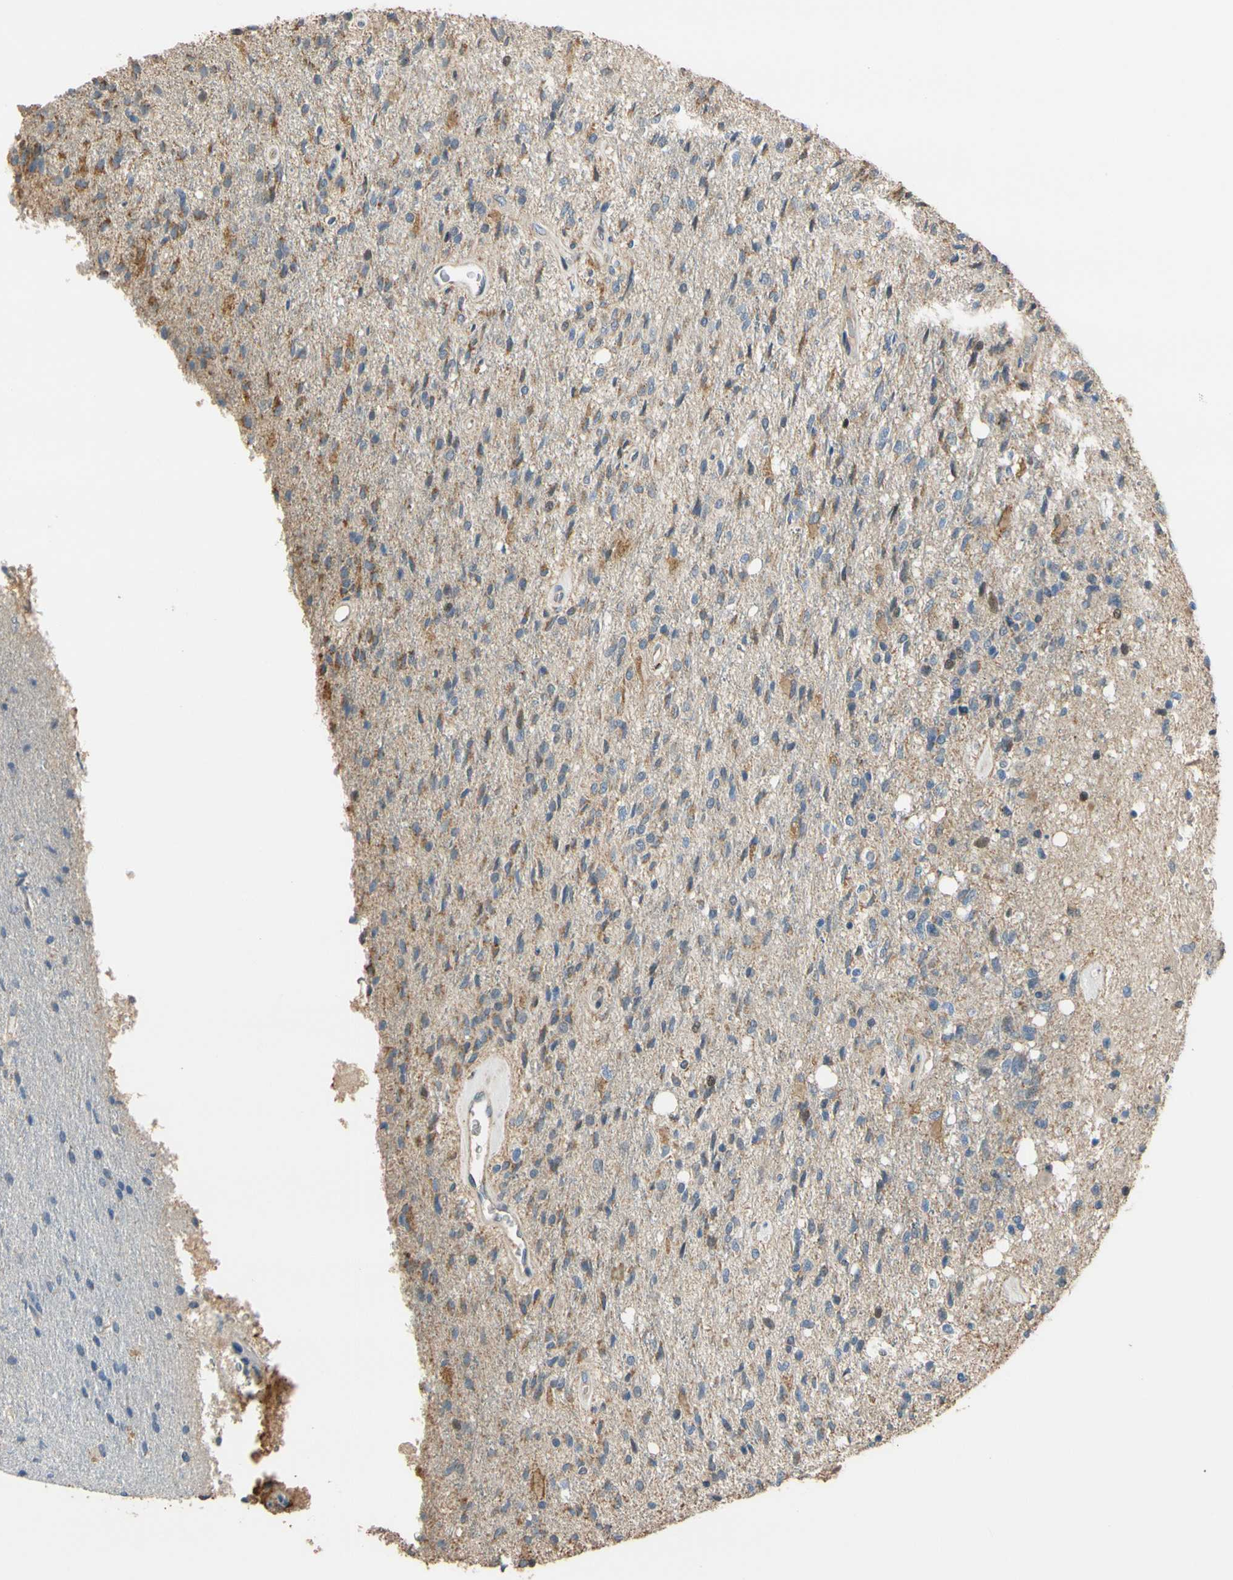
{"staining": {"intensity": "moderate", "quantity": "<25%", "location": "cytoplasmic/membranous"}, "tissue": "glioma", "cell_type": "Tumor cells", "image_type": "cancer", "snomed": [{"axis": "morphology", "description": "Normal tissue, NOS"}, {"axis": "morphology", "description": "Glioma, malignant, High grade"}, {"axis": "topography", "description": "Cerebral cortex"}], "caption": "Tumor cells demonstrate low levels of moderate cytoplasmic/membranous expression in about <25% of cells in high-grade glioma (malignant). The protein of interest is shown in brown color, while the nuclei are stained blue.", "gene": "ALDH1A2", "patient": {"sex": "male", "age": 77}}